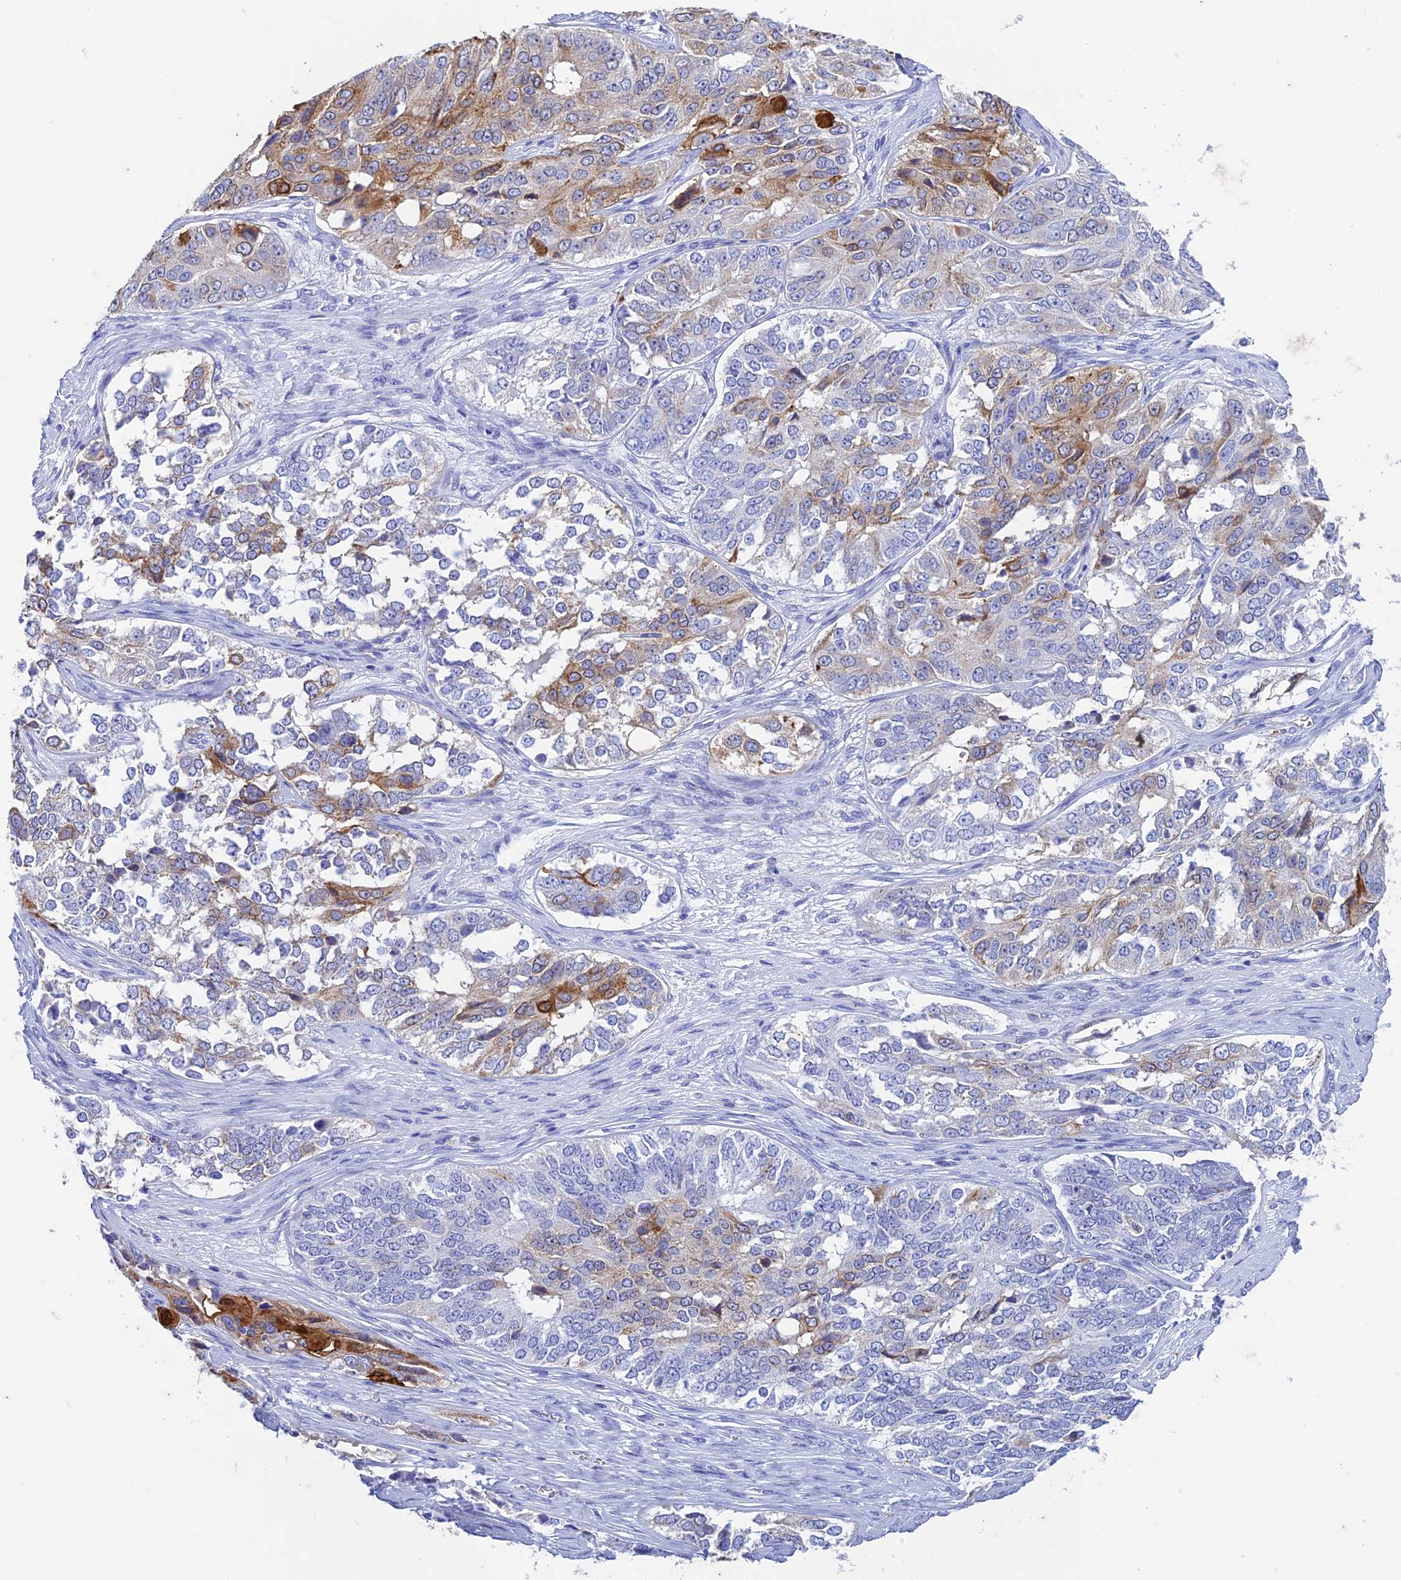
{"staining": {"intensity": "moderate", "quantity": "<25%", "location": "cytoplasmic/membranous"}, "tissue": "ovarian cancer", "cell_type": "Tumor cells", "image_type": "cancer", "snomed": [{"axis": "morphology", "description": "Carcinoma, endometroid"}, {"axis": "topography", "description": "Ovary"}], "caption": "A low amount of moderate cytoplasmic/membranous positivity is present in approximately <25% of tumor cells in ovarian cancer tissue. The protein of interest is stained brown, and the nuclei are stained in blue (DAB (3,3'-diaminobenzidine) IHC with brightfield microscopy, high magnification).", "gene": "FGF7", "patient": {"sex": "female", "age": 51}}